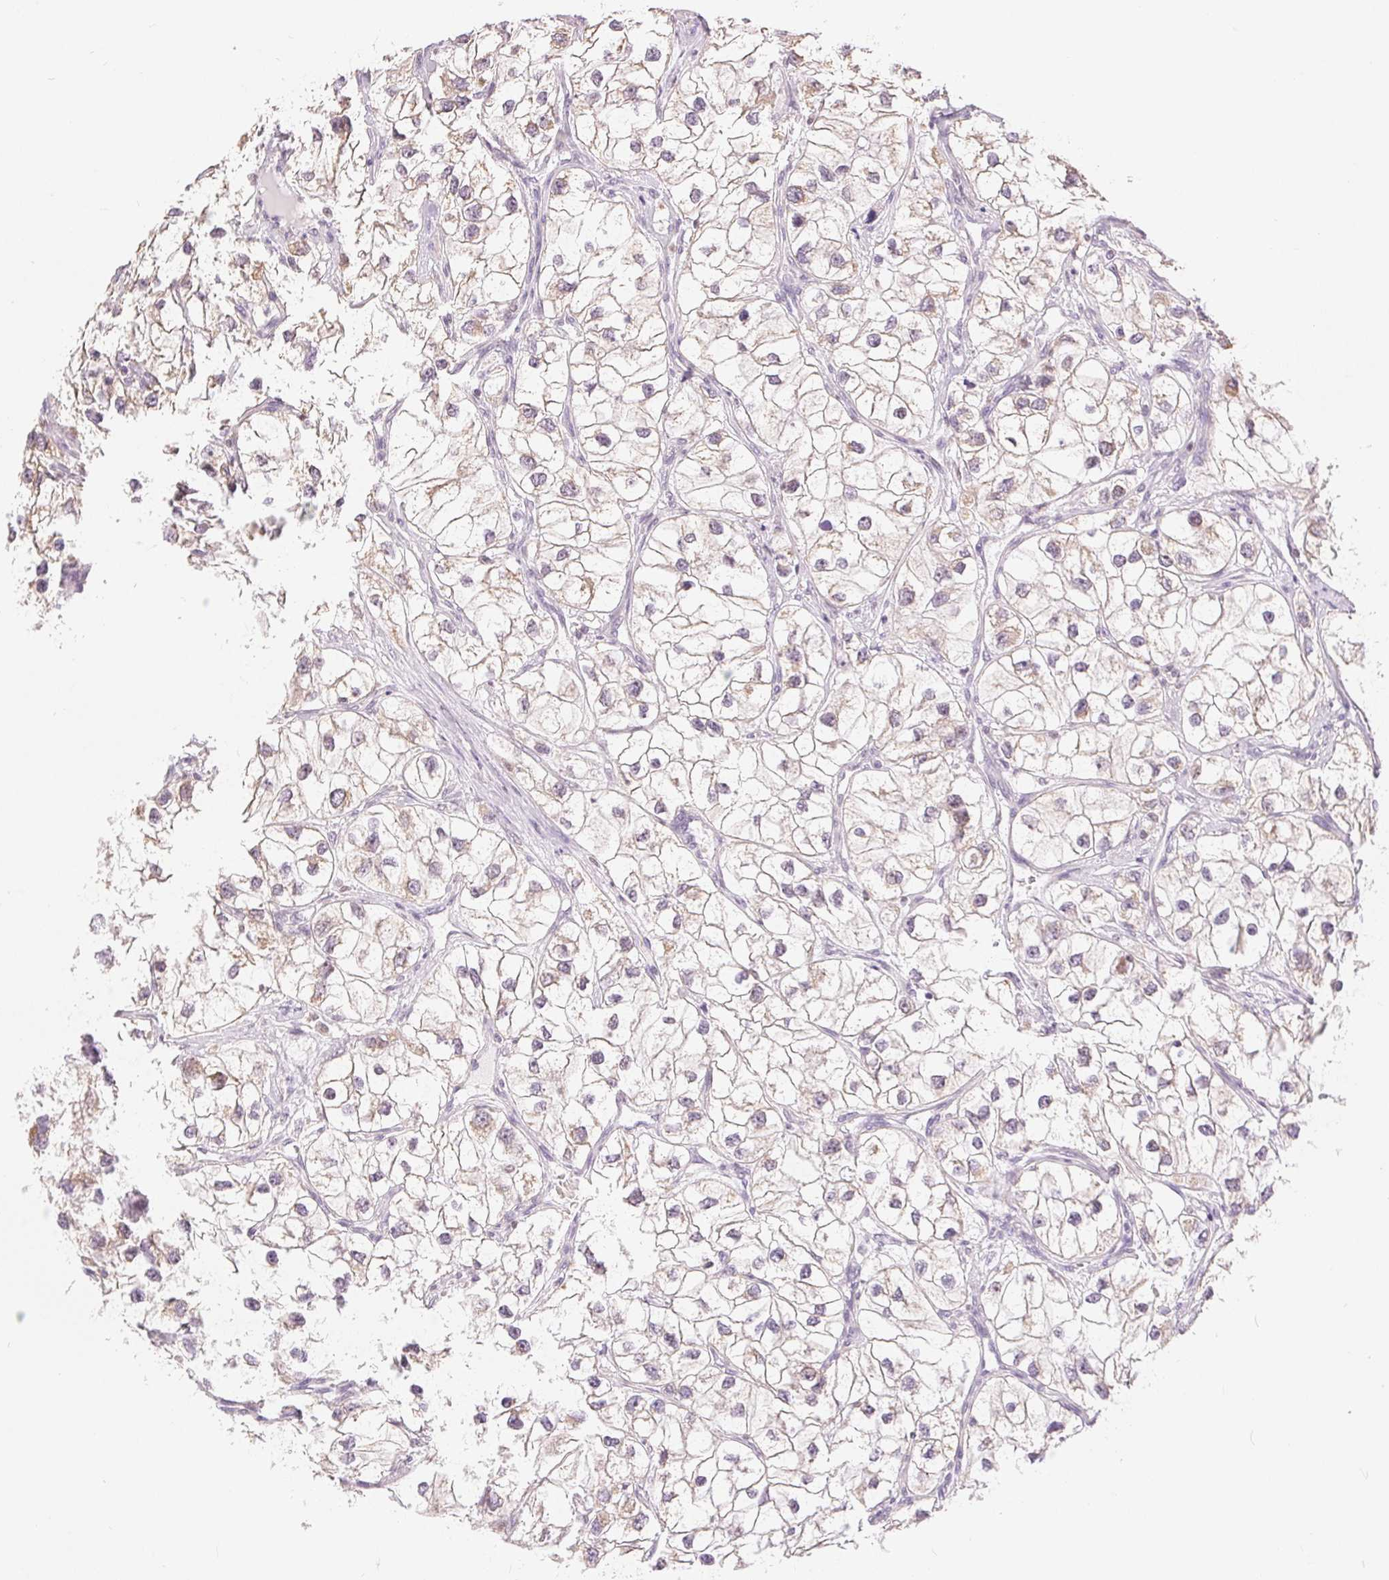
{"staining": {"intensity": "weak", "quantity": "<25%", "location": "cytoplasmic/membranous"}, "tissue": "renal cancer", "cell_type": "Tumor cells", "image_type": "cancer", "snomed": [{"axis": "morphology", "description": "Adenocarcinoma, NOS"}, {"axis": "topography", "description": "Kidney"}], "caption": "Micrograph shows no significant protein expression in tumor cells of renal adenocarcinoma. (DAB IHC, high magnification).", "gene": "POU2F2", "patient": {"sex": "male", "age": 59}}